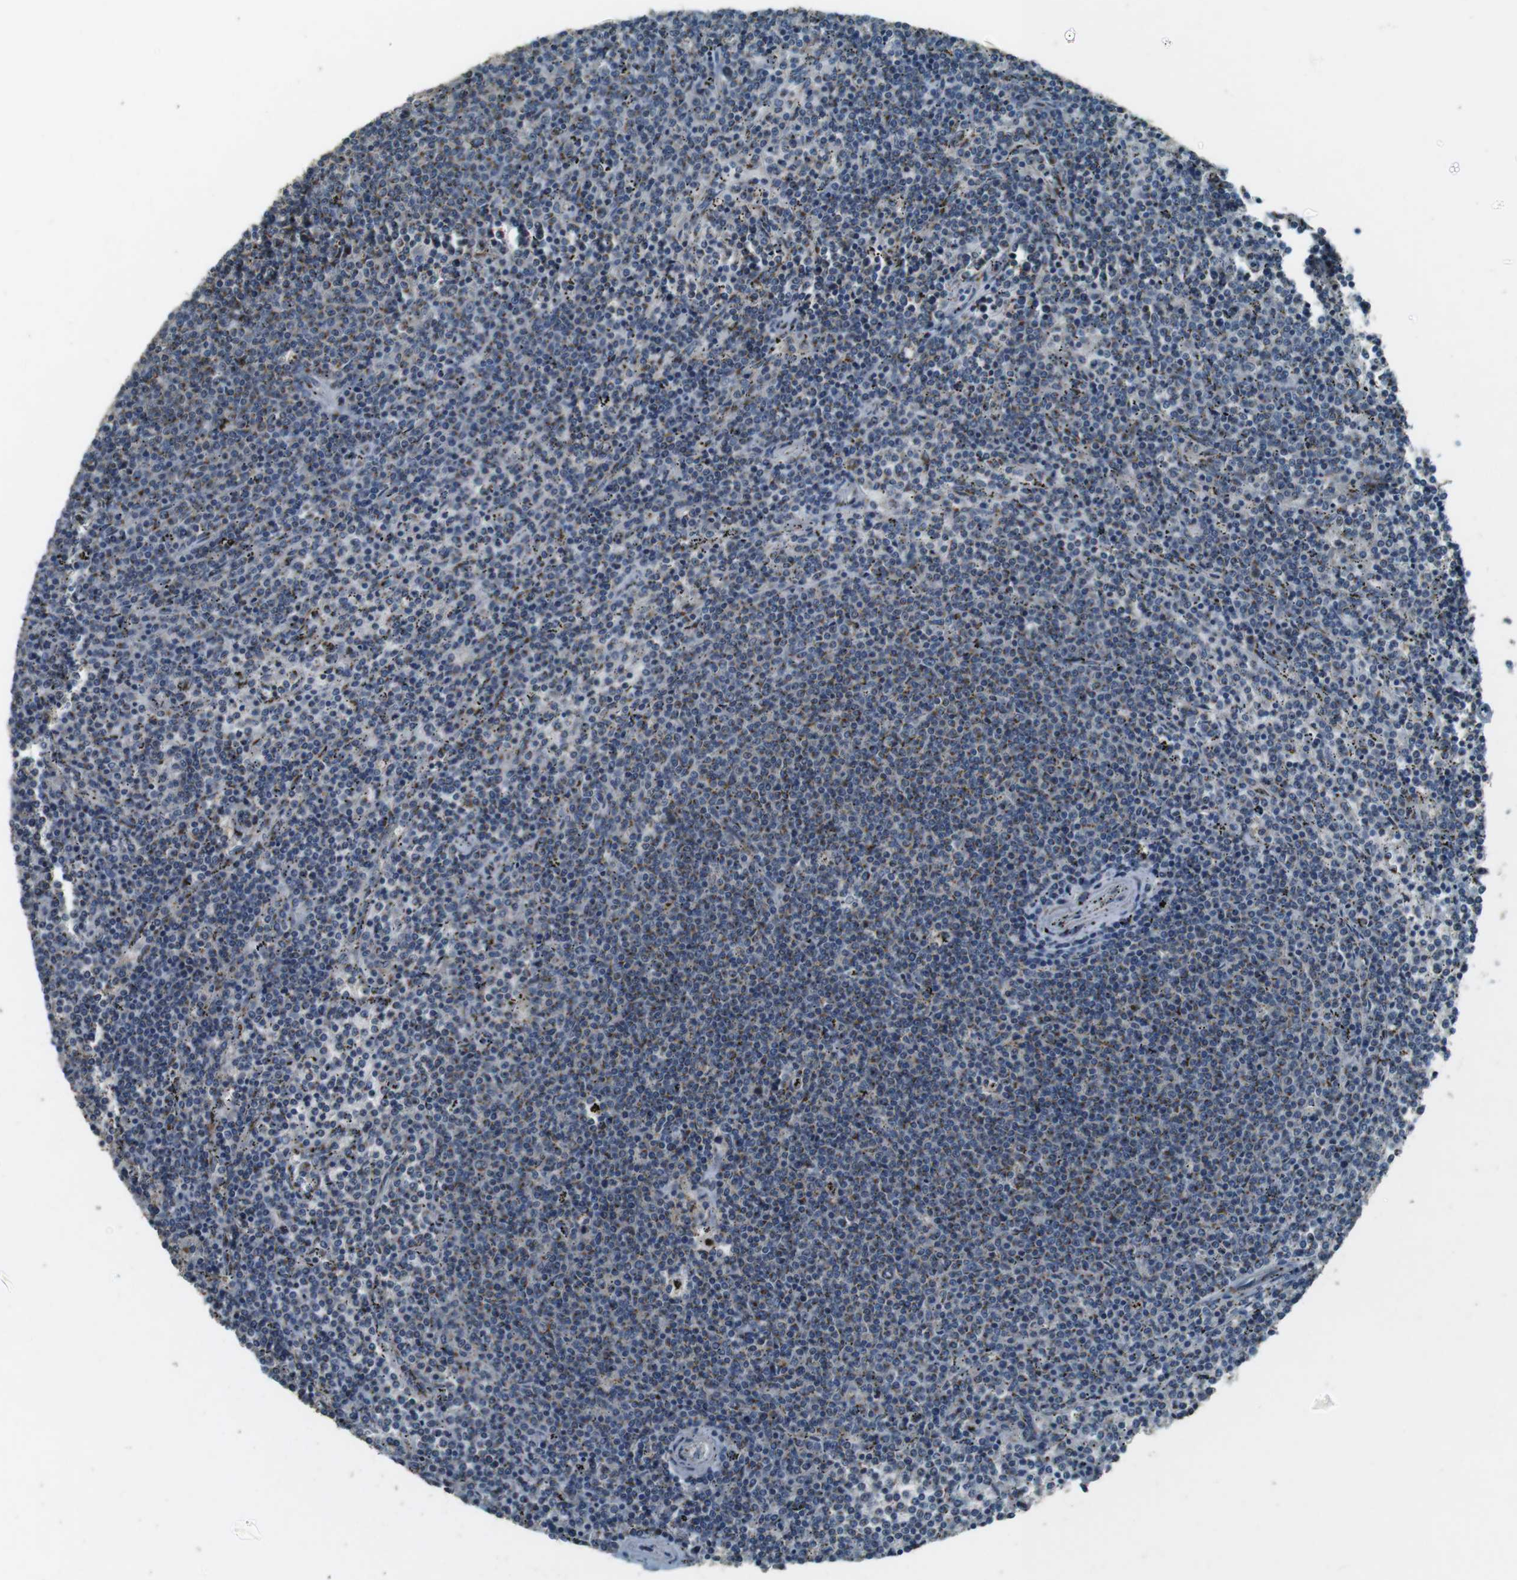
{"staining": {"intensity": "weak", "quantity": ">75%", "location": "cytoplasmic/membranous"}, "tissue": "lymphoma", "cell_type": "Tumor cells", "image_type": "cancer", "snomed": [{"axis": "morphology", "description": "Malignant lymphoma, non-Hodgkin's type, Low grade"}, {"axis": "topography", "description": "Spleen"}], "caption": "The histopathology image demonstrates a brown stain indicating the presence of a protein in the cytoplasmic/membranous of tumor cells in lymphoma.", "gene": "TMEM115", "patient": {"sex": "female", "age": 50}}